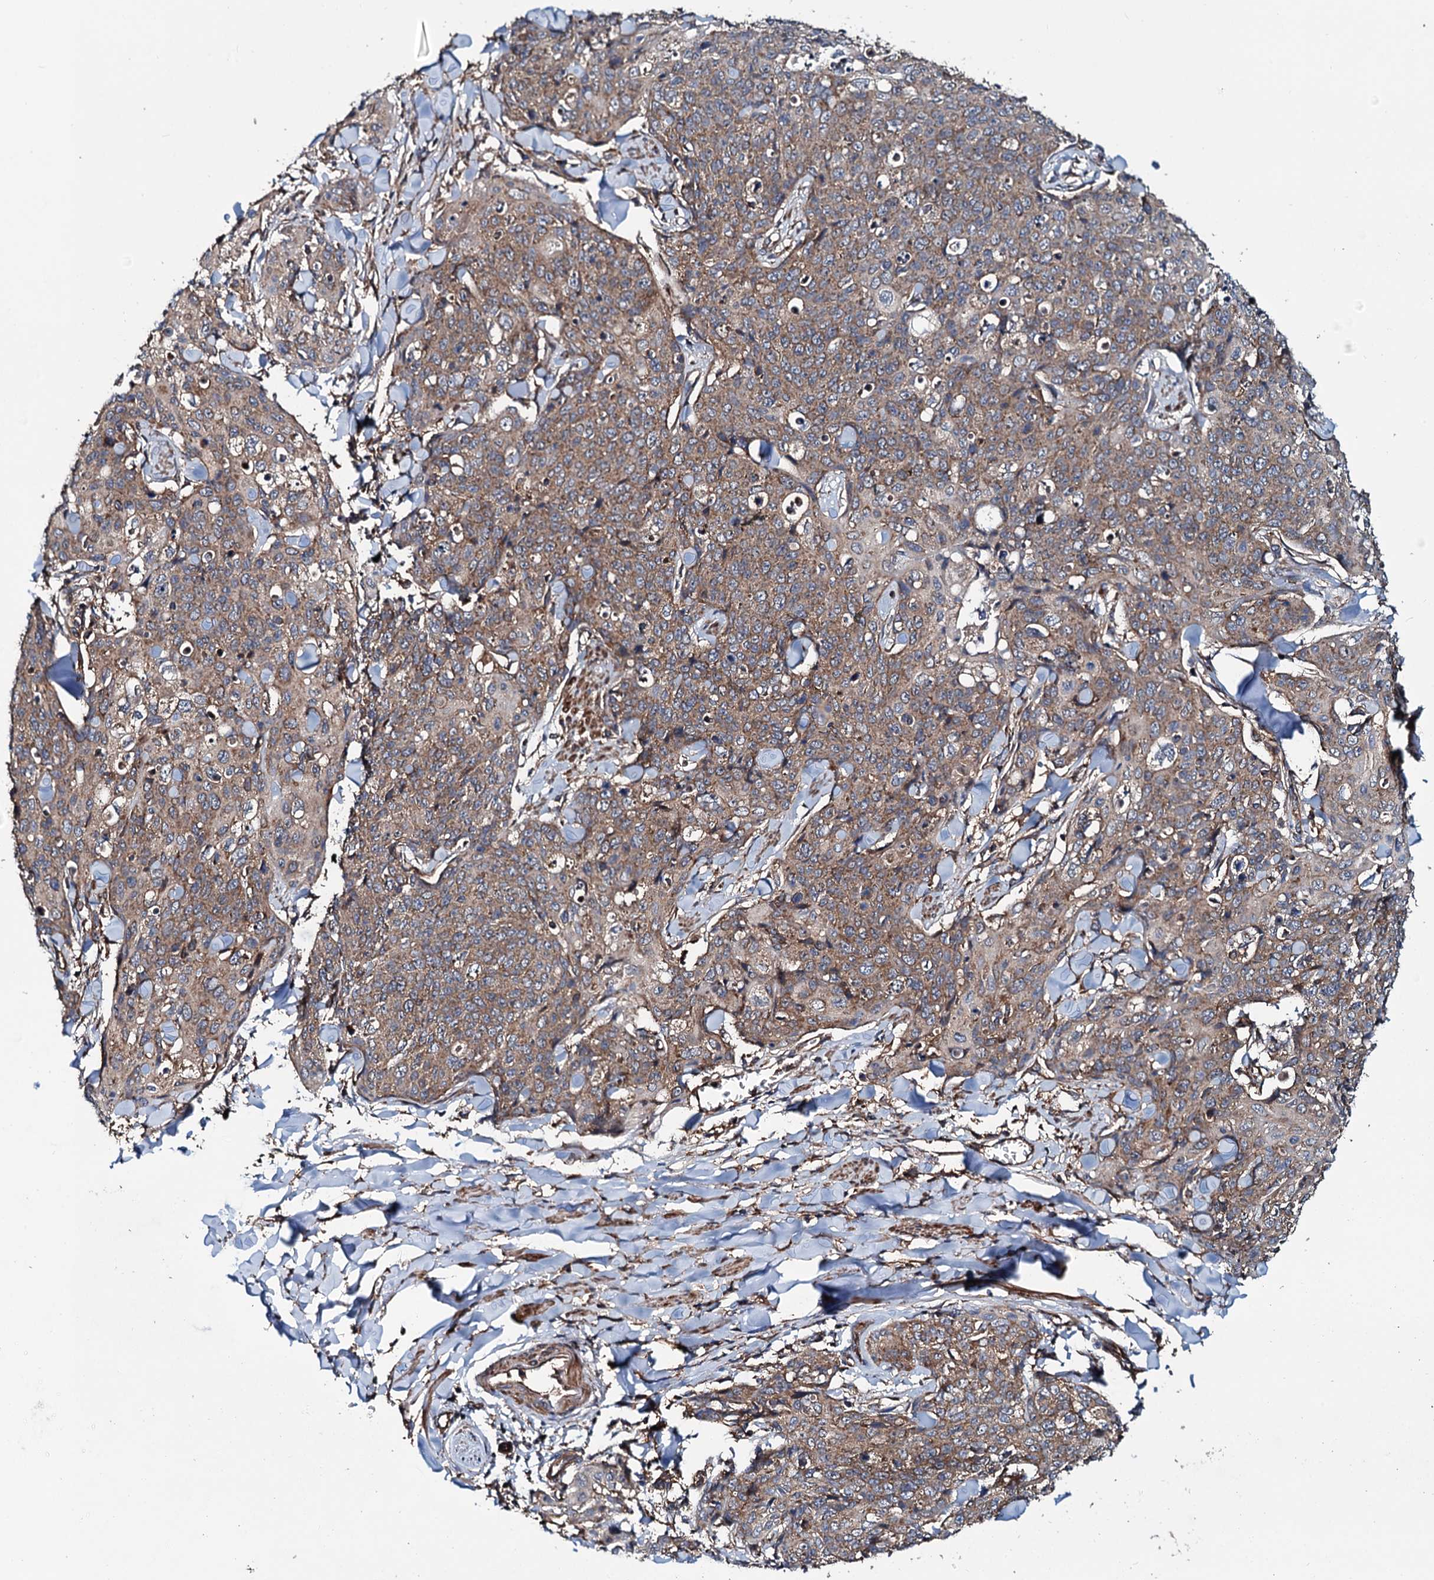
{"staining": {"intensity": "moderate", "quantity": ">75%", "location": "cytoplasmic/membranous"}, "tissue": "skin cancer", "cell_type": "Tumor cells", "image_type": "cancer", "snomed": [{"axis": "morphology", "description": "Squamous cell carcinoma, NOS"}, {"axis": "topography", "description": "Skin"}, {"axis": "topography", "description": "Vulva"}], "caption": "This image demonstrates IHC staining of skin cancer, with medium moderate cytoplasmic/membranous positivity in about >75% of tumor cells.", "gene": "NEK1", "patient": {"sex": "female", "age": 85}}